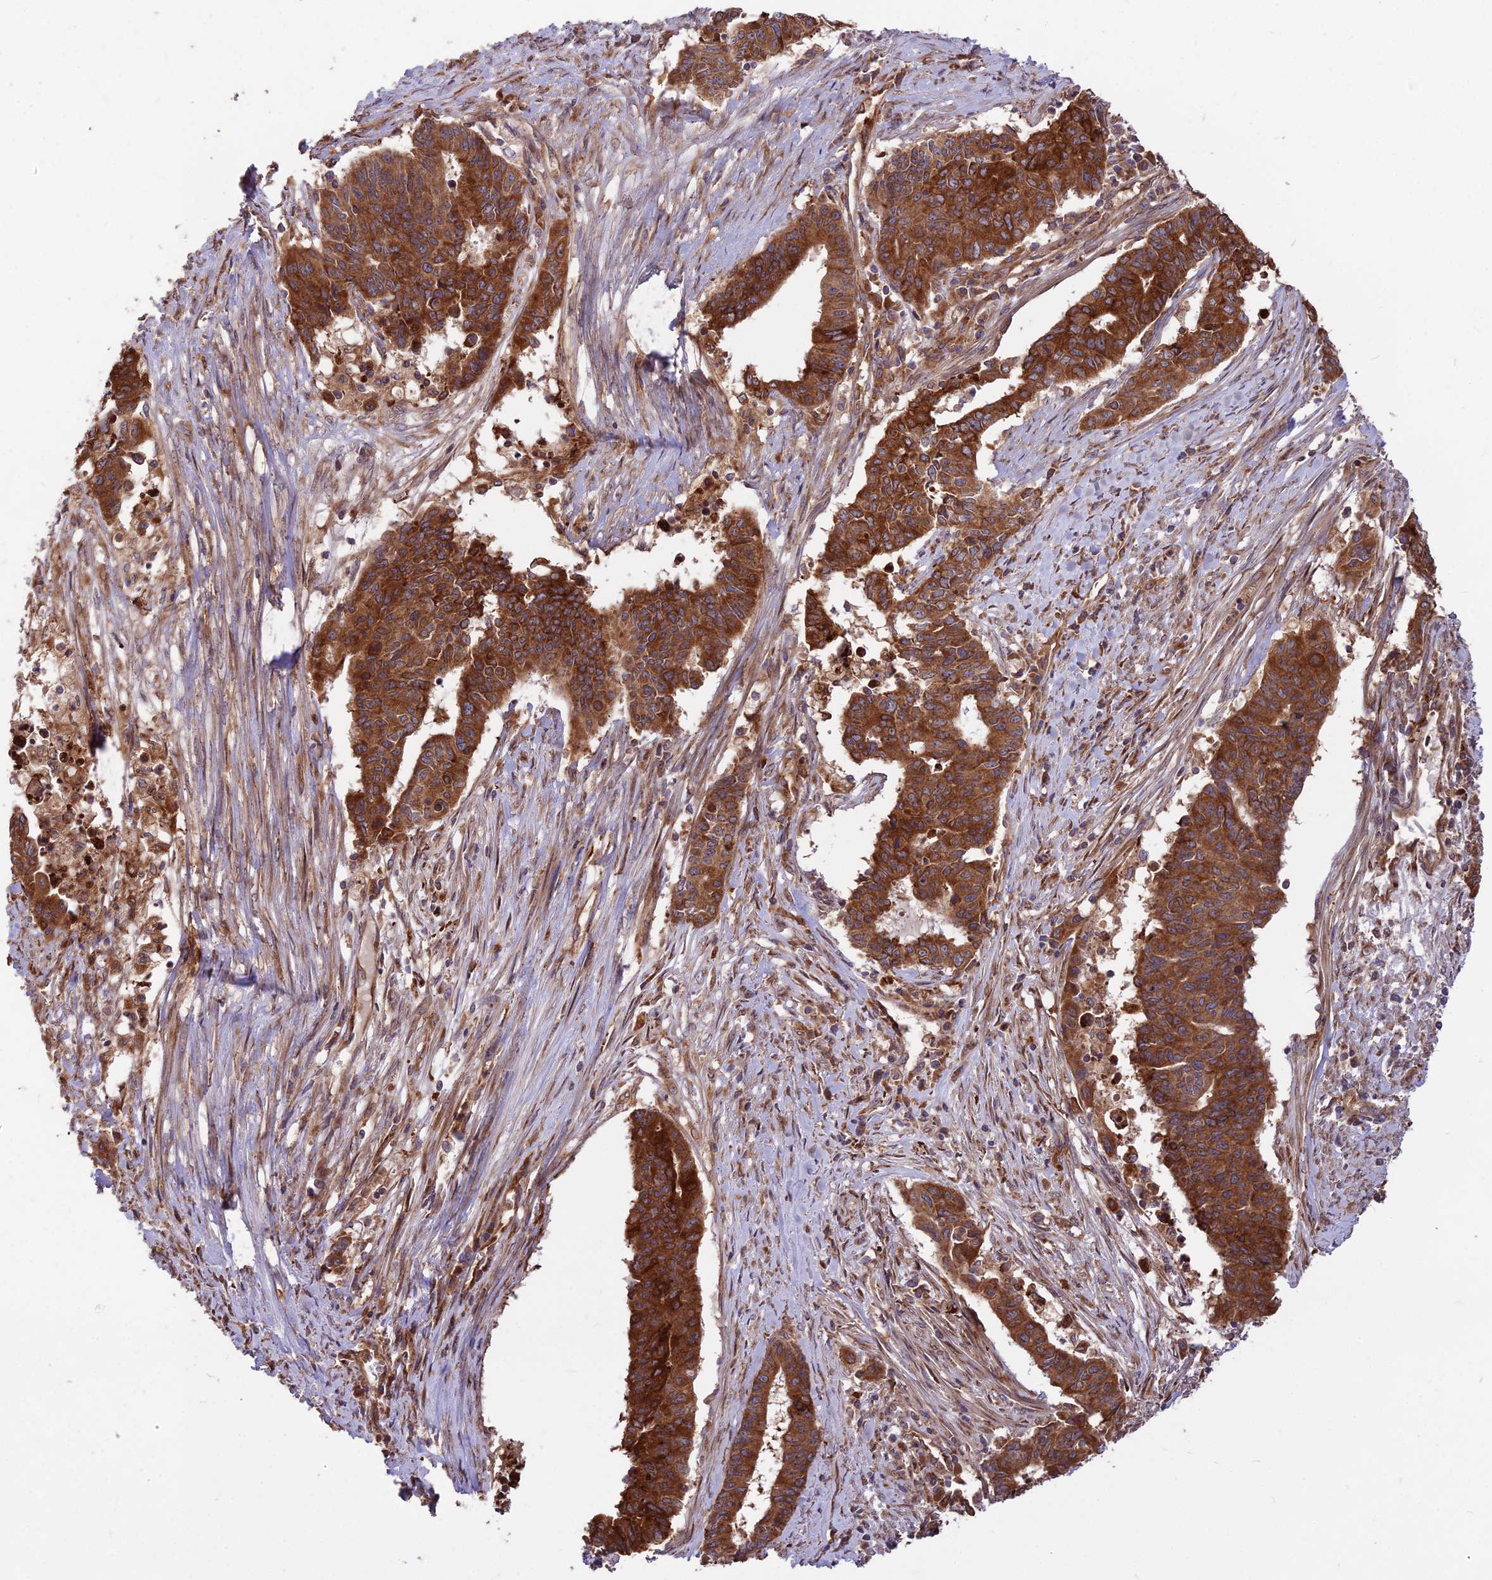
{"staining": {"intensity": "strong", "quantity": ">75%", "location": "cytoplasmic/membranous"}, "tissue": "endometrial cancer", "cell_type": "Tumor cells", "image_type": "cancer", "snomed": [{"axis": "morphology", "description": "Adenocarcinoma, NOS"}, {"axis": "topography", "description": "Endometrium"}], "caption": "Adenocarcinoma (endometrial) stained with a protein marker shows strong staining in tumor cells.", "gene": "ROCK1", "patient": {"sex": "female", "age": 59}}